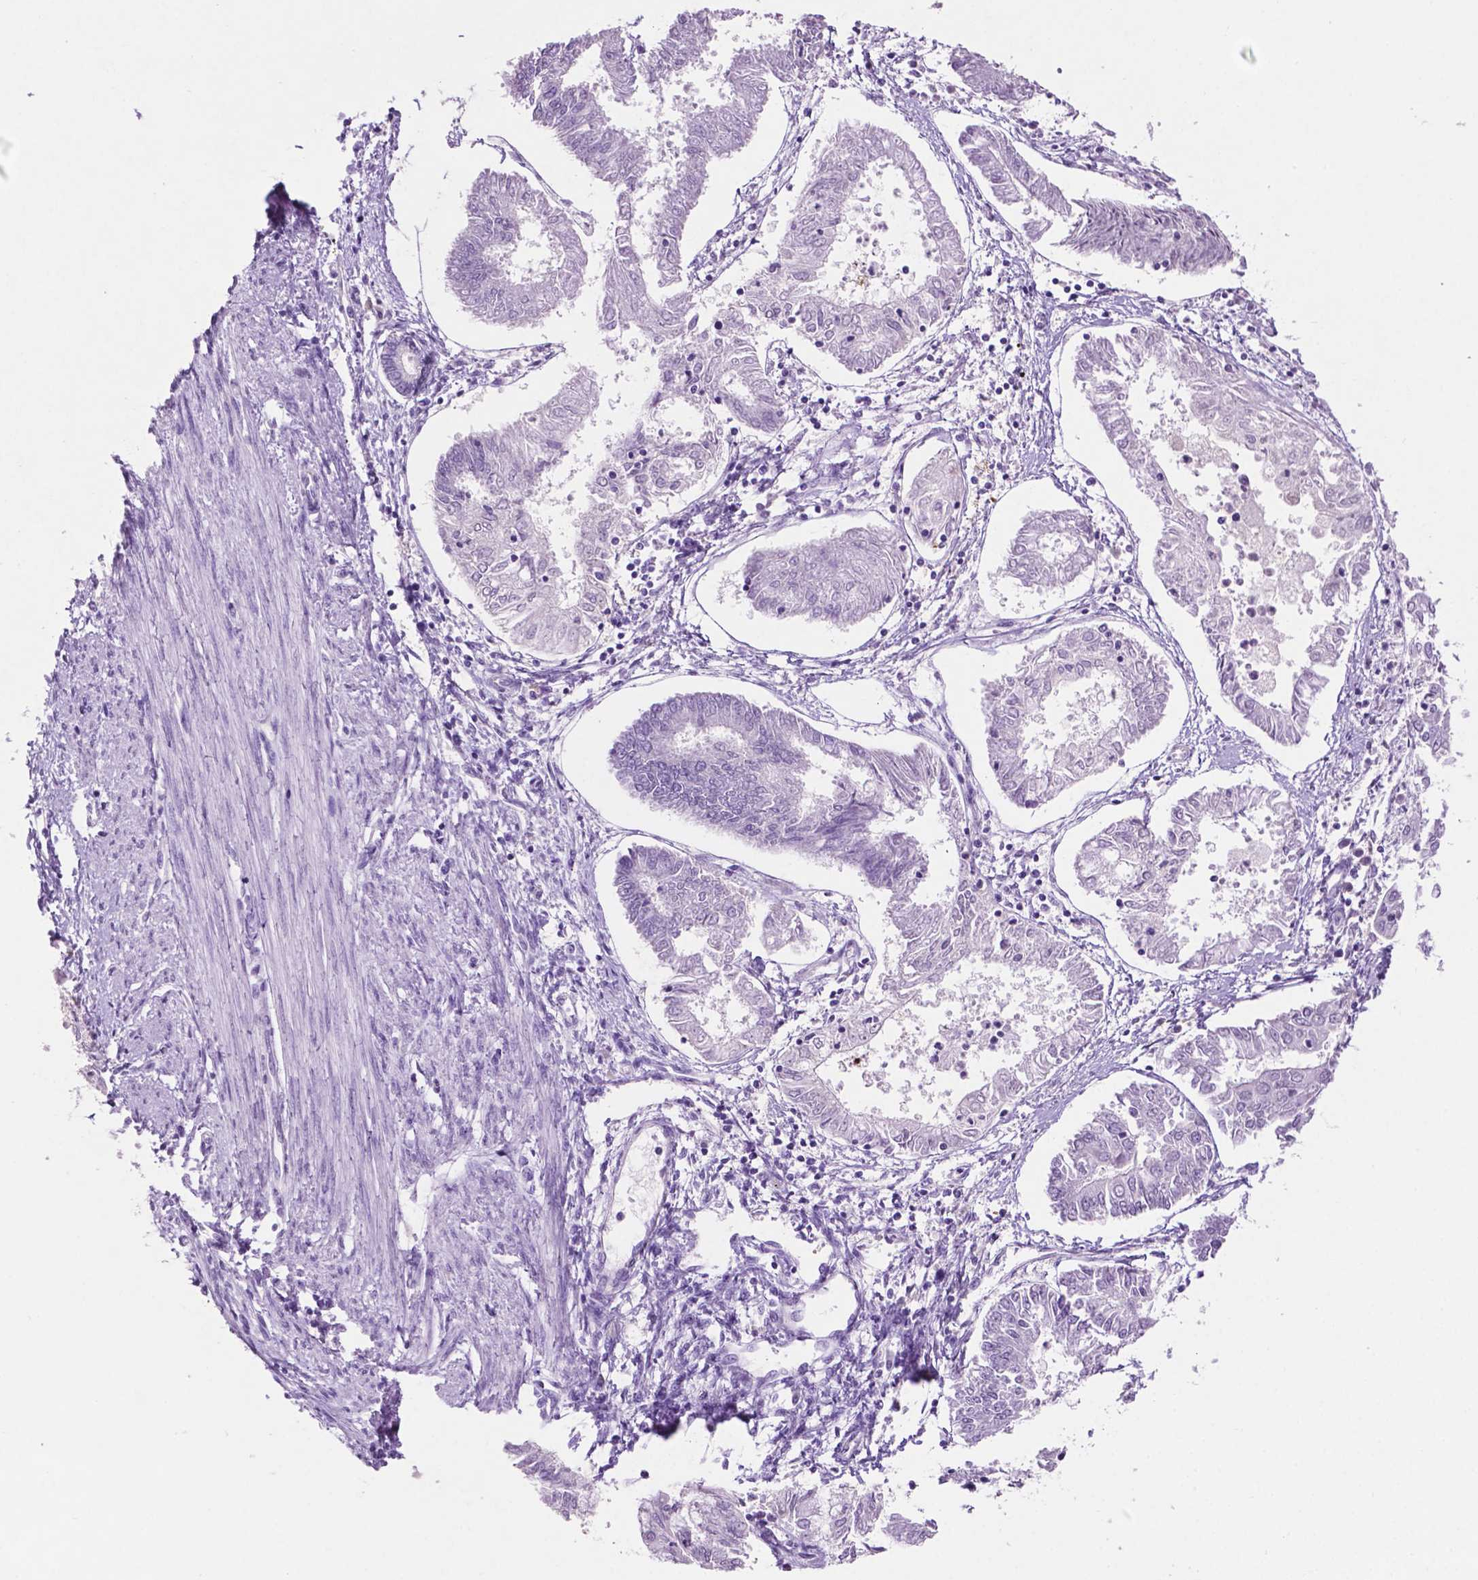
{"staining": {"intensity": "negative", "quantity": "none", "location": "none"}, "tissue": "endometrial cancer", "cell_type": "Tumor cells", "image_type": "cancer", "snomed": [{"axis": "morphology", "description": "Adenocarcinoma, NOS"}, {"axis": "topography", "description": "Endometrium"}], "caption": "Tumor cells show no significant protein staining in endometrial cancer. (IHC, brightfield microscopy, high magnification).", "gene": "PHGR1", "patient": {"sex": "female", "age": 68}}